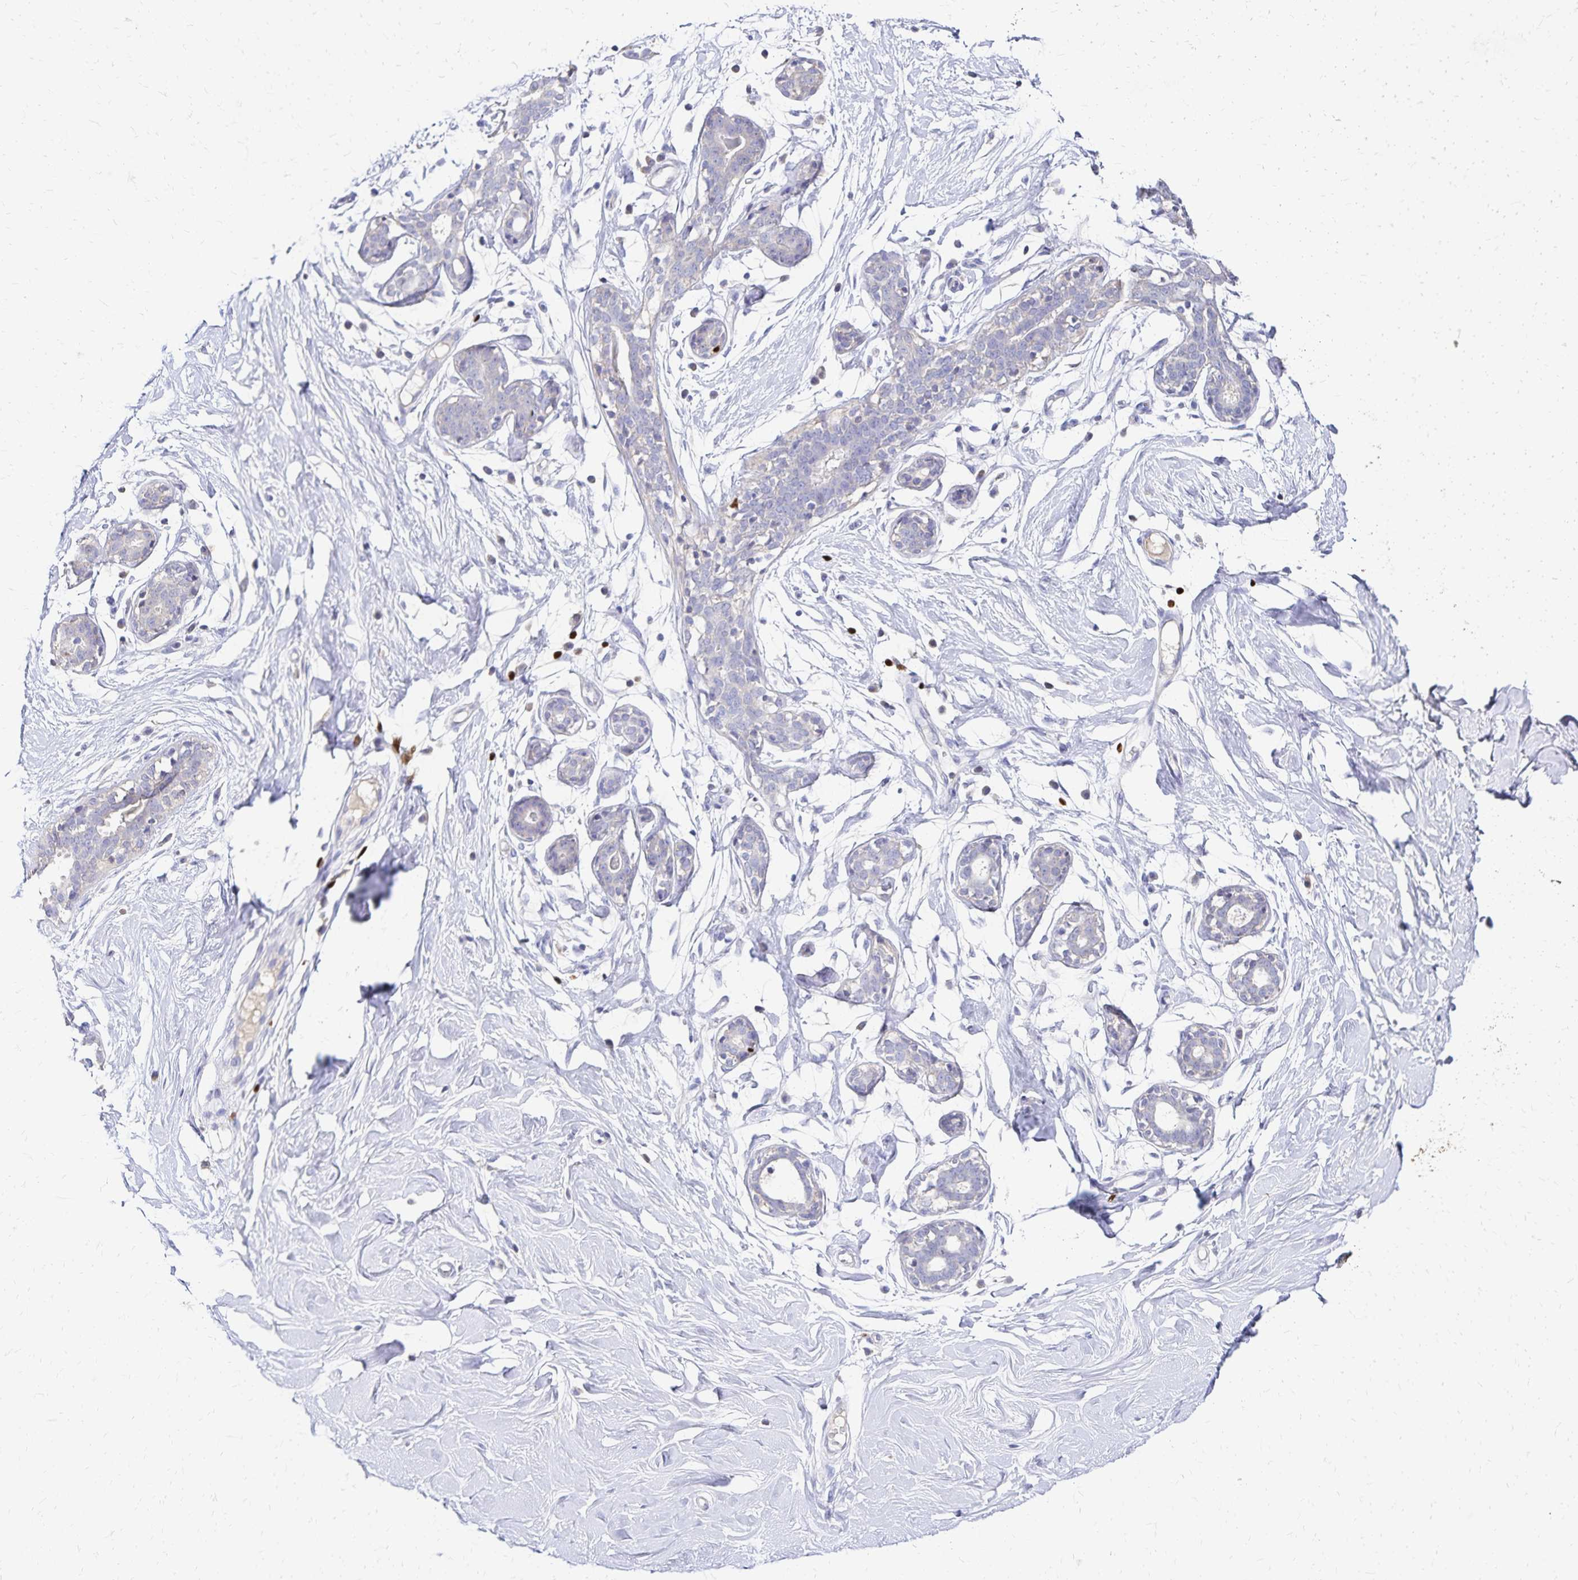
{"staining": {"intensity": "negative", "quantity": "none", "location": "none"}, "tissue": "breast", "cell_type": "Adipocytes", "image_type": "normal", "snomed": [{"axis": "morphology", "description": "Normal tissue, NOS"}, {"axis": "topography", "description": "Breast"}], "caption": "A high-resolution histopathology image shows immunohistochemistry (IHC) staining of unremarkable breast, which reveals no significant positivity in adipocytes. The staining is performed using DAB brown chromogen with nuclei counter-stained in using hematoxylin.", "gene": "PAX5", "patient": {"sex": "female", "age": 27}}